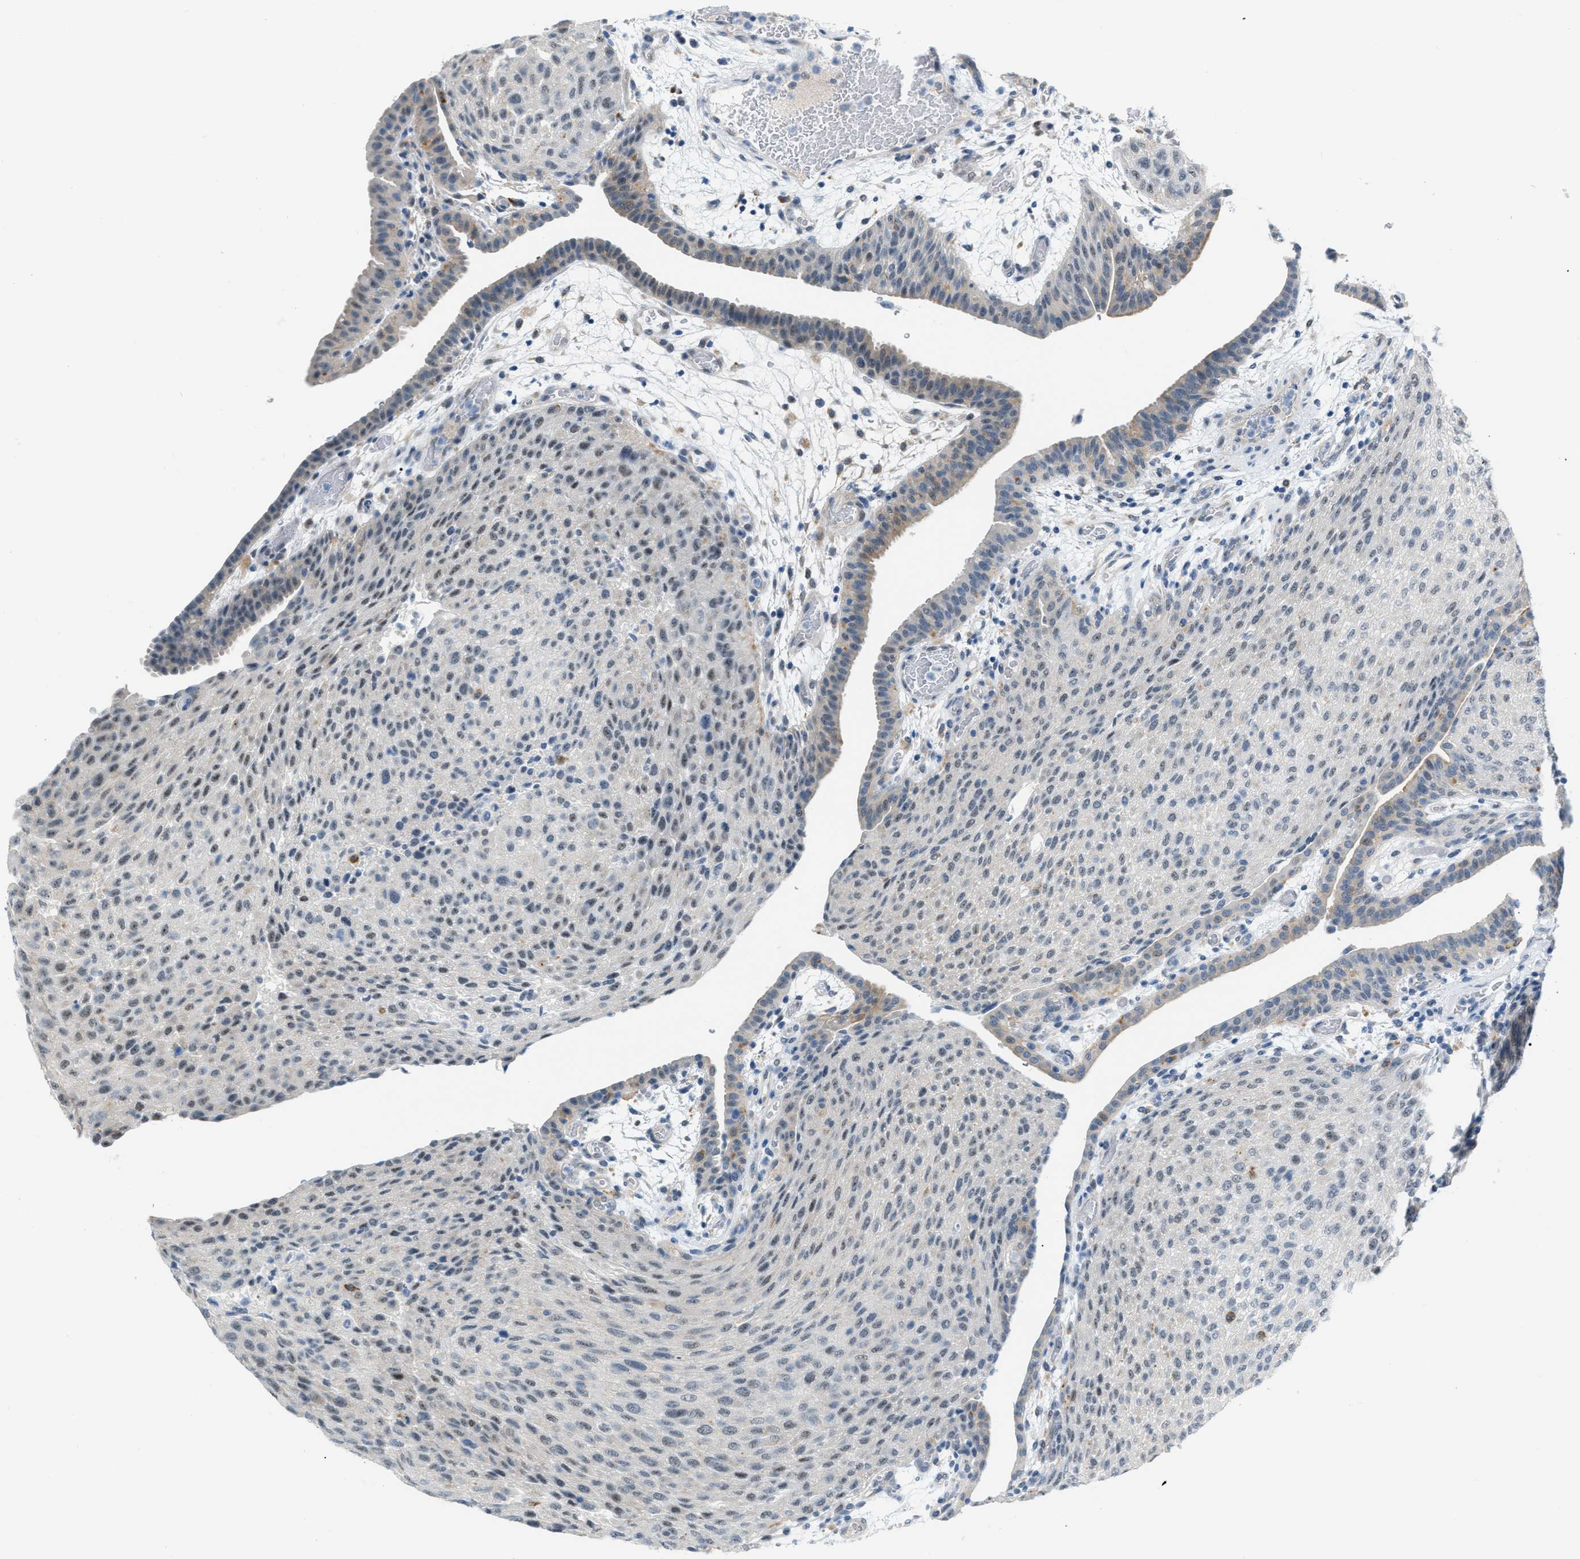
{"staining": {"intensity": "weak", "quantity": "<25%", "location": "nuclear"}, "tissue": "urothelial cancer", "cell_type": "Tumor cells", "image_type": "cancer", "snomed": [{"axis": "morphology", "description": "Urothelial carcinoma, Low grade"}, {"axis": "morphology", "description": "Urothelial carcinoma, High grade"}, {"axis": "topography", "description": "Urinary bladder"}], "caption": "Immunohistochemical staining of human high-grade urothelial carcinoma demonstrates no significant staining in tumor cells.", "gene": "PHRF1", "patient": {"sex": "male", "age": 35}}